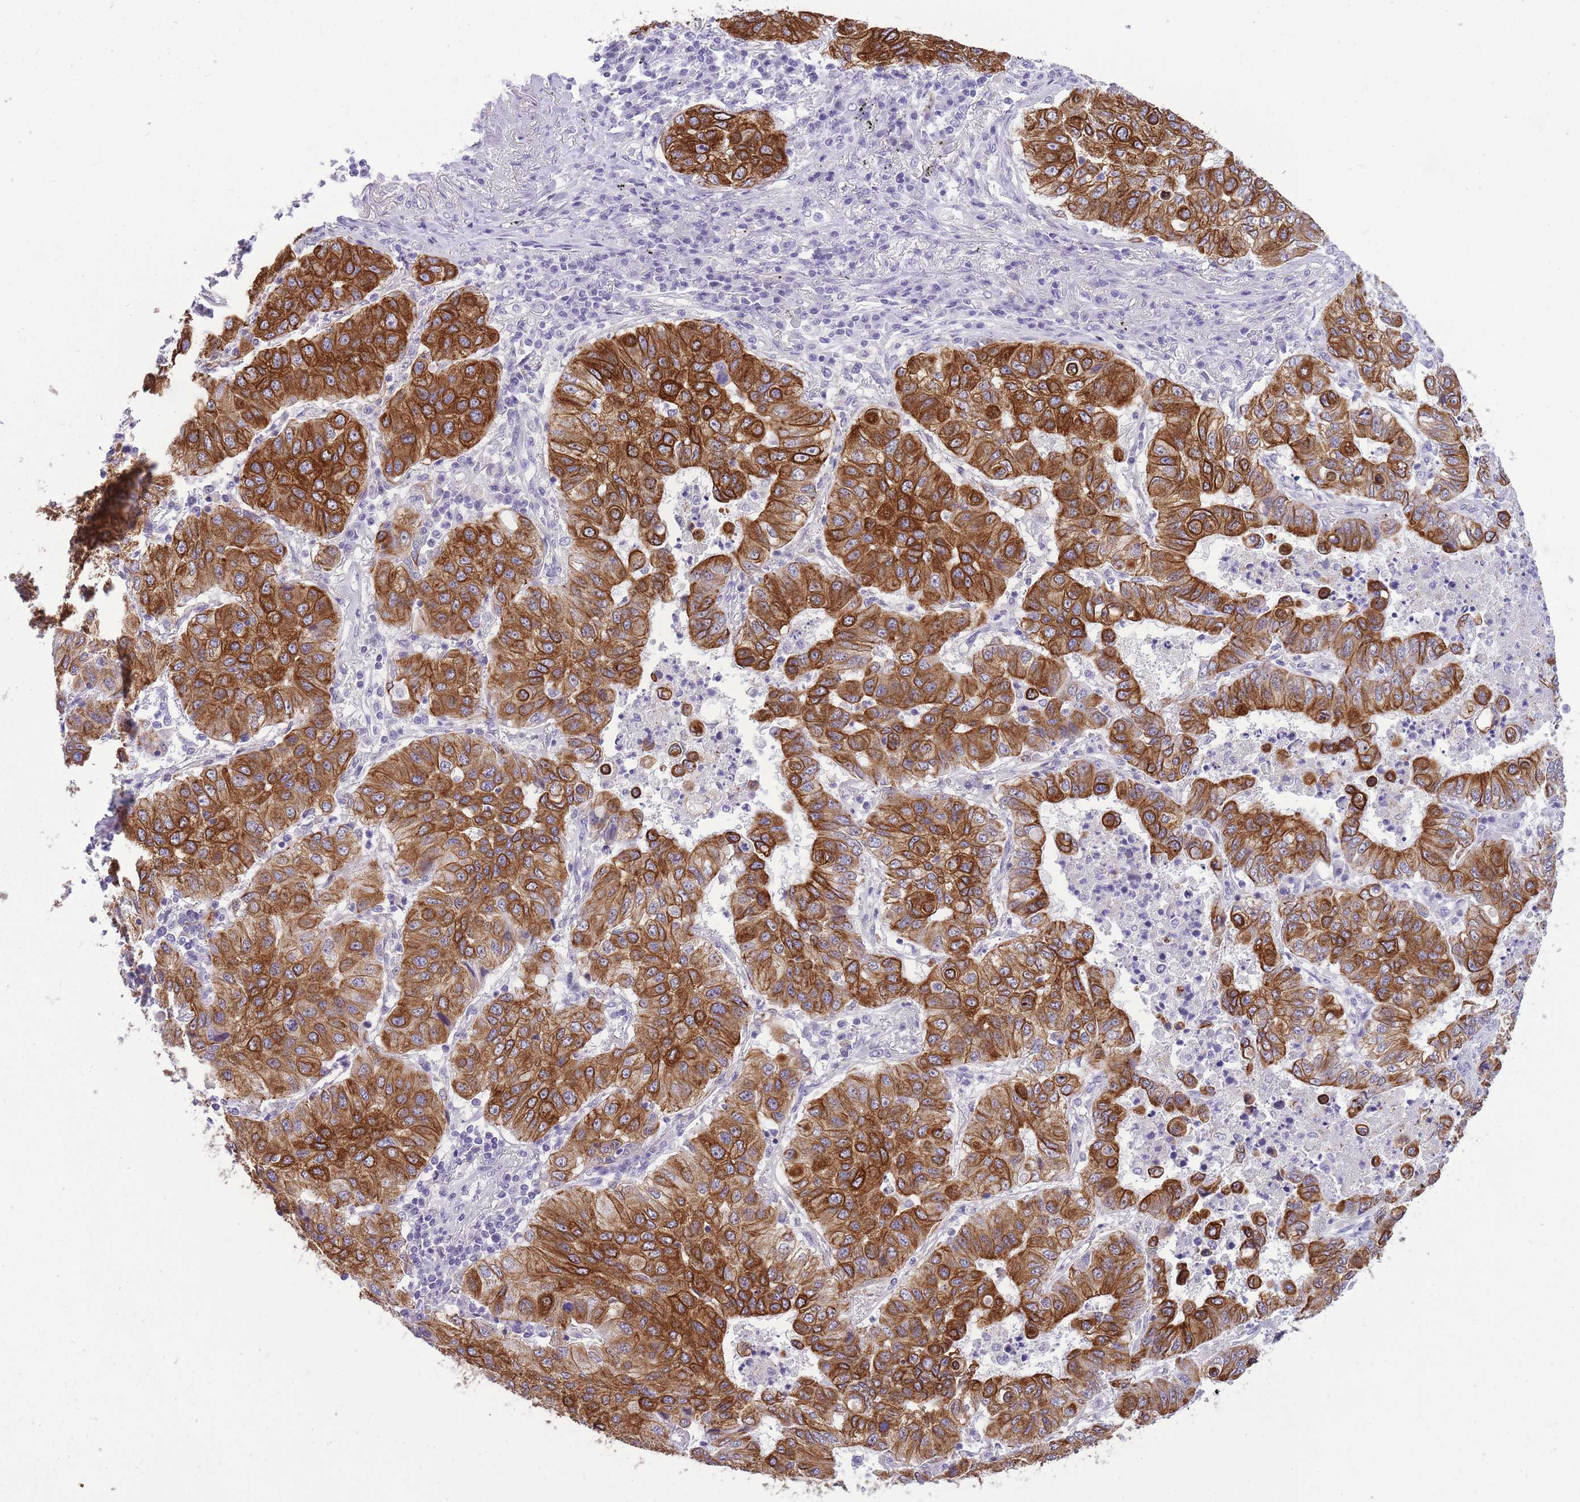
{"staining": {"intensity": "strong", "quantity": ">75%", "location": "cytoplasmic/membranous"}, "tissue": "lung cancer", "cell_type": "Tumor cells", "image_type": "cancer", "snomed": [{"axis": "morphology", "description": "Squamous cell carcinoma, NOS"}, {"axis": "topography", "description": "Lung"}], "caption": "Protein expression analysis of squamous cell carcinoma (lung) displays strong cytoplasmic/membranous expression in approximately >75% of tumor cells. (IHC, brightfield microscopy, high magnification).", "gene": "RADX", "patient": {"sex": "male", "age": 74}}